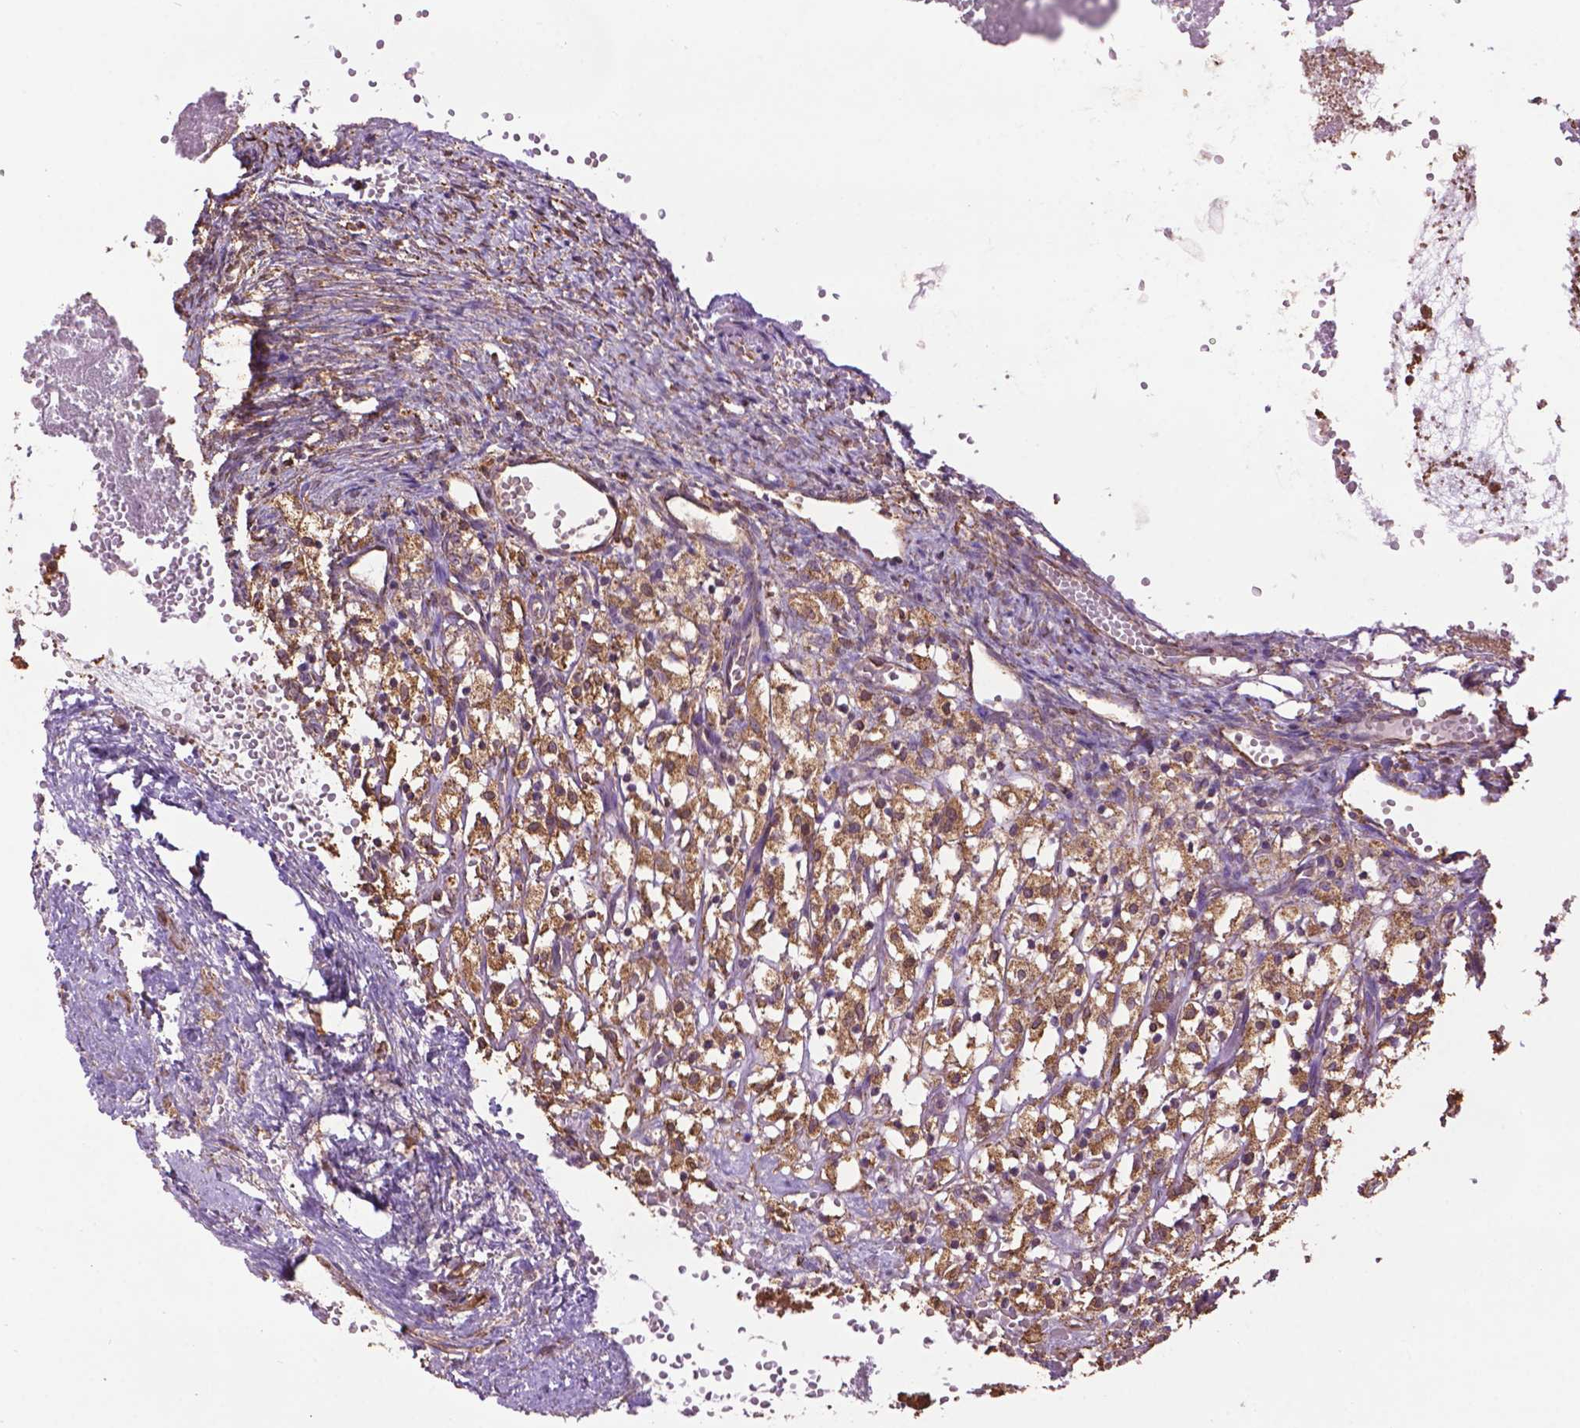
{"staining": {"intensity": "moderate", "quantity": ">75%", "location": "cytoplasmic/membranous"}, "tissue": "ovary", "cell_type": "Follicle cells", "image_type": "normal", "snomed": [{"axis": "morphology", "description": "Normal tissue, NOS"}, {"axis": "topography", "description": "Ovary"}], "caption": "Brown immunohistochemical staining in benign human ovary displays moderate cytoplasmic/membranous staining in about >75% of follicle cells. (Stains: DAB in brown, nuclei in blue, Microscopy: brightfield microscopy at high magnification).", "gene": "PPP2R5E", "patient": {"sex": "female", "age": 46}}